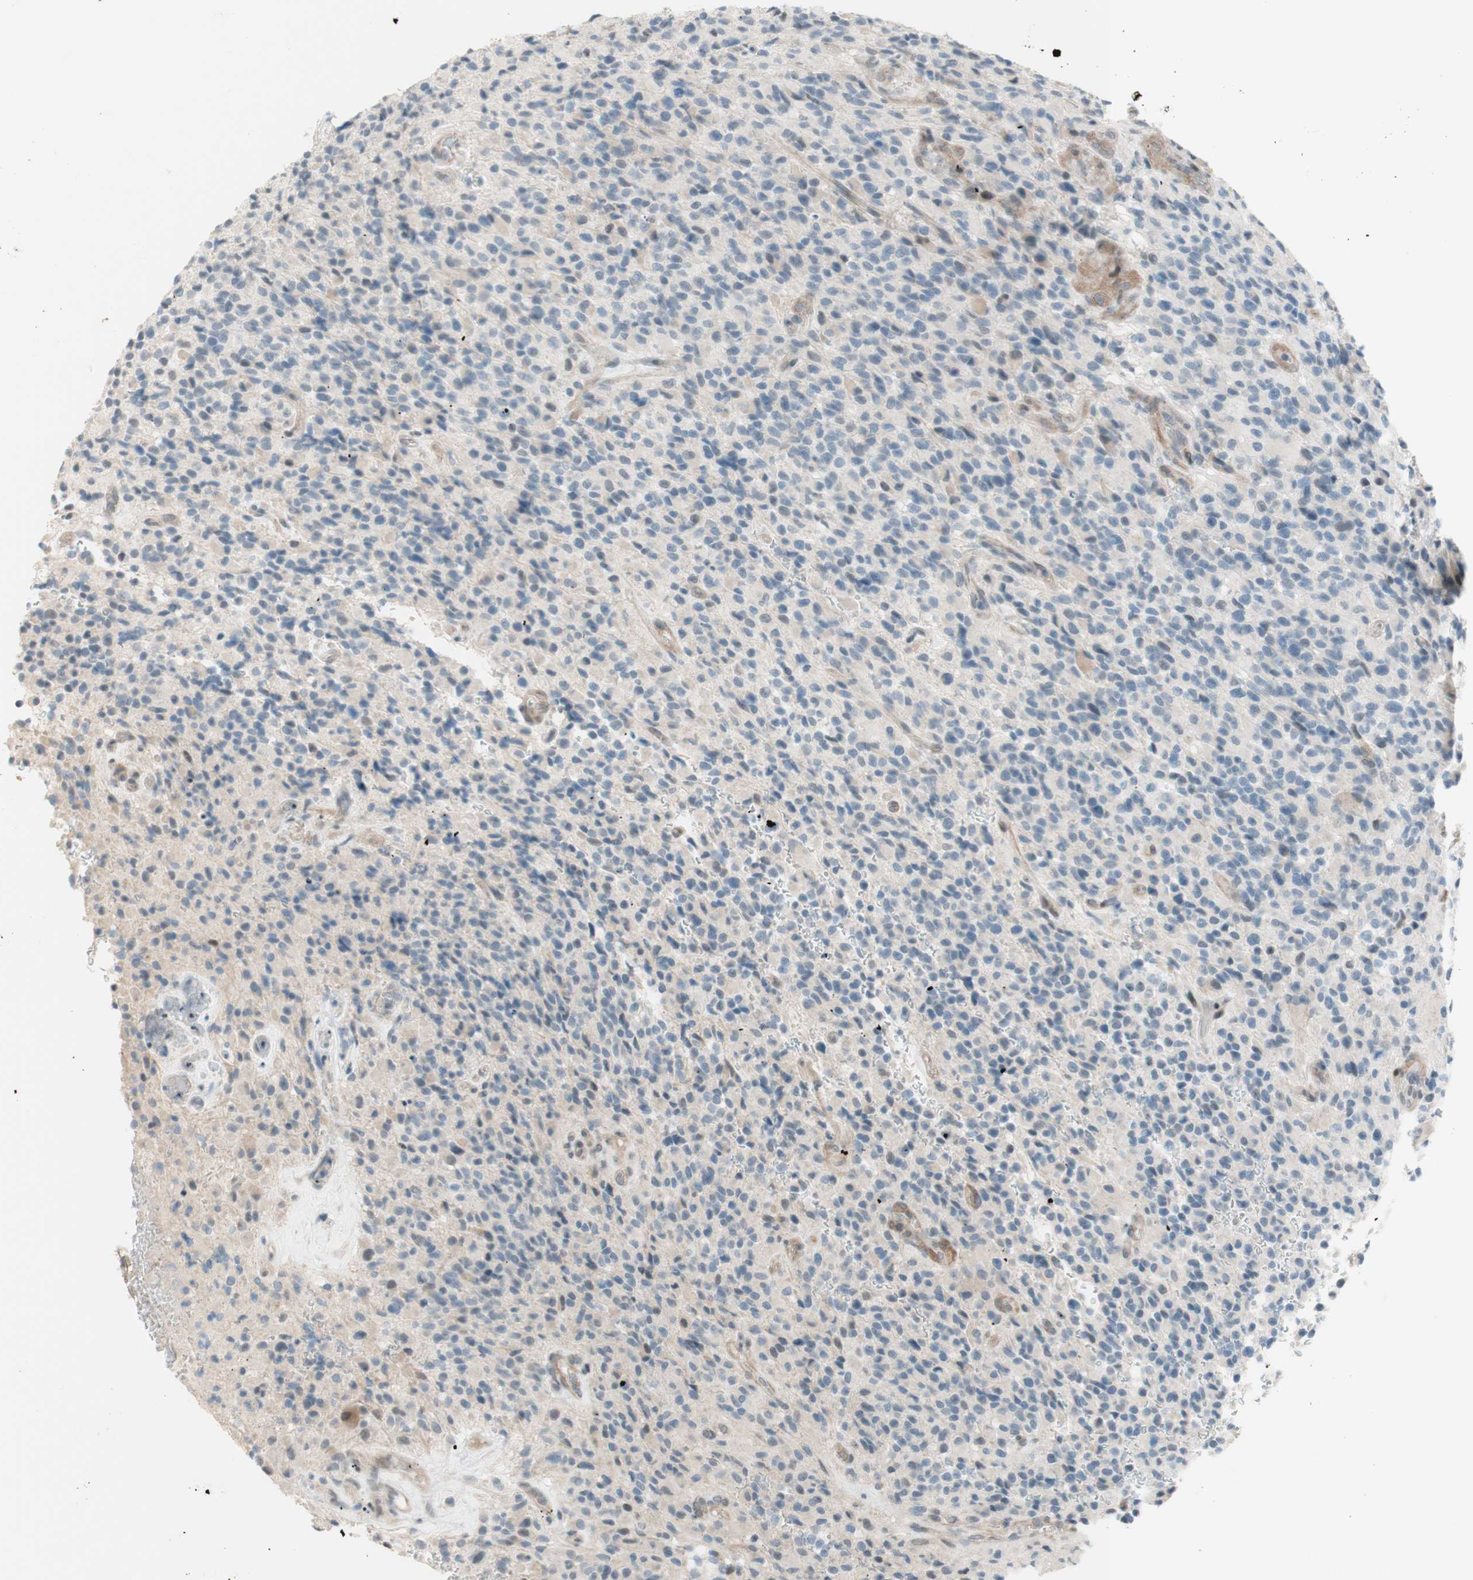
{"staining": {"intensity": "negative", "quantity": "none", "location": "none"}, "tissue": "glioma", "cell_type": "Tumor cells", "image_type": "cancer", "snomed": [{"axis": "morphology", "description": "Glioma, malignant, High grade"}, {"axis": "topography", "description": "Brain"}], "caption": "The micrograph shows no significant positivity in tumor cells of glioma. (Stains: DAB IHC with hematoxylin counter stain, Microscopy: brightfield microscopy at high magnification).", "gene": "JPH1", "patient": {"sex": "male", "age": 71}}